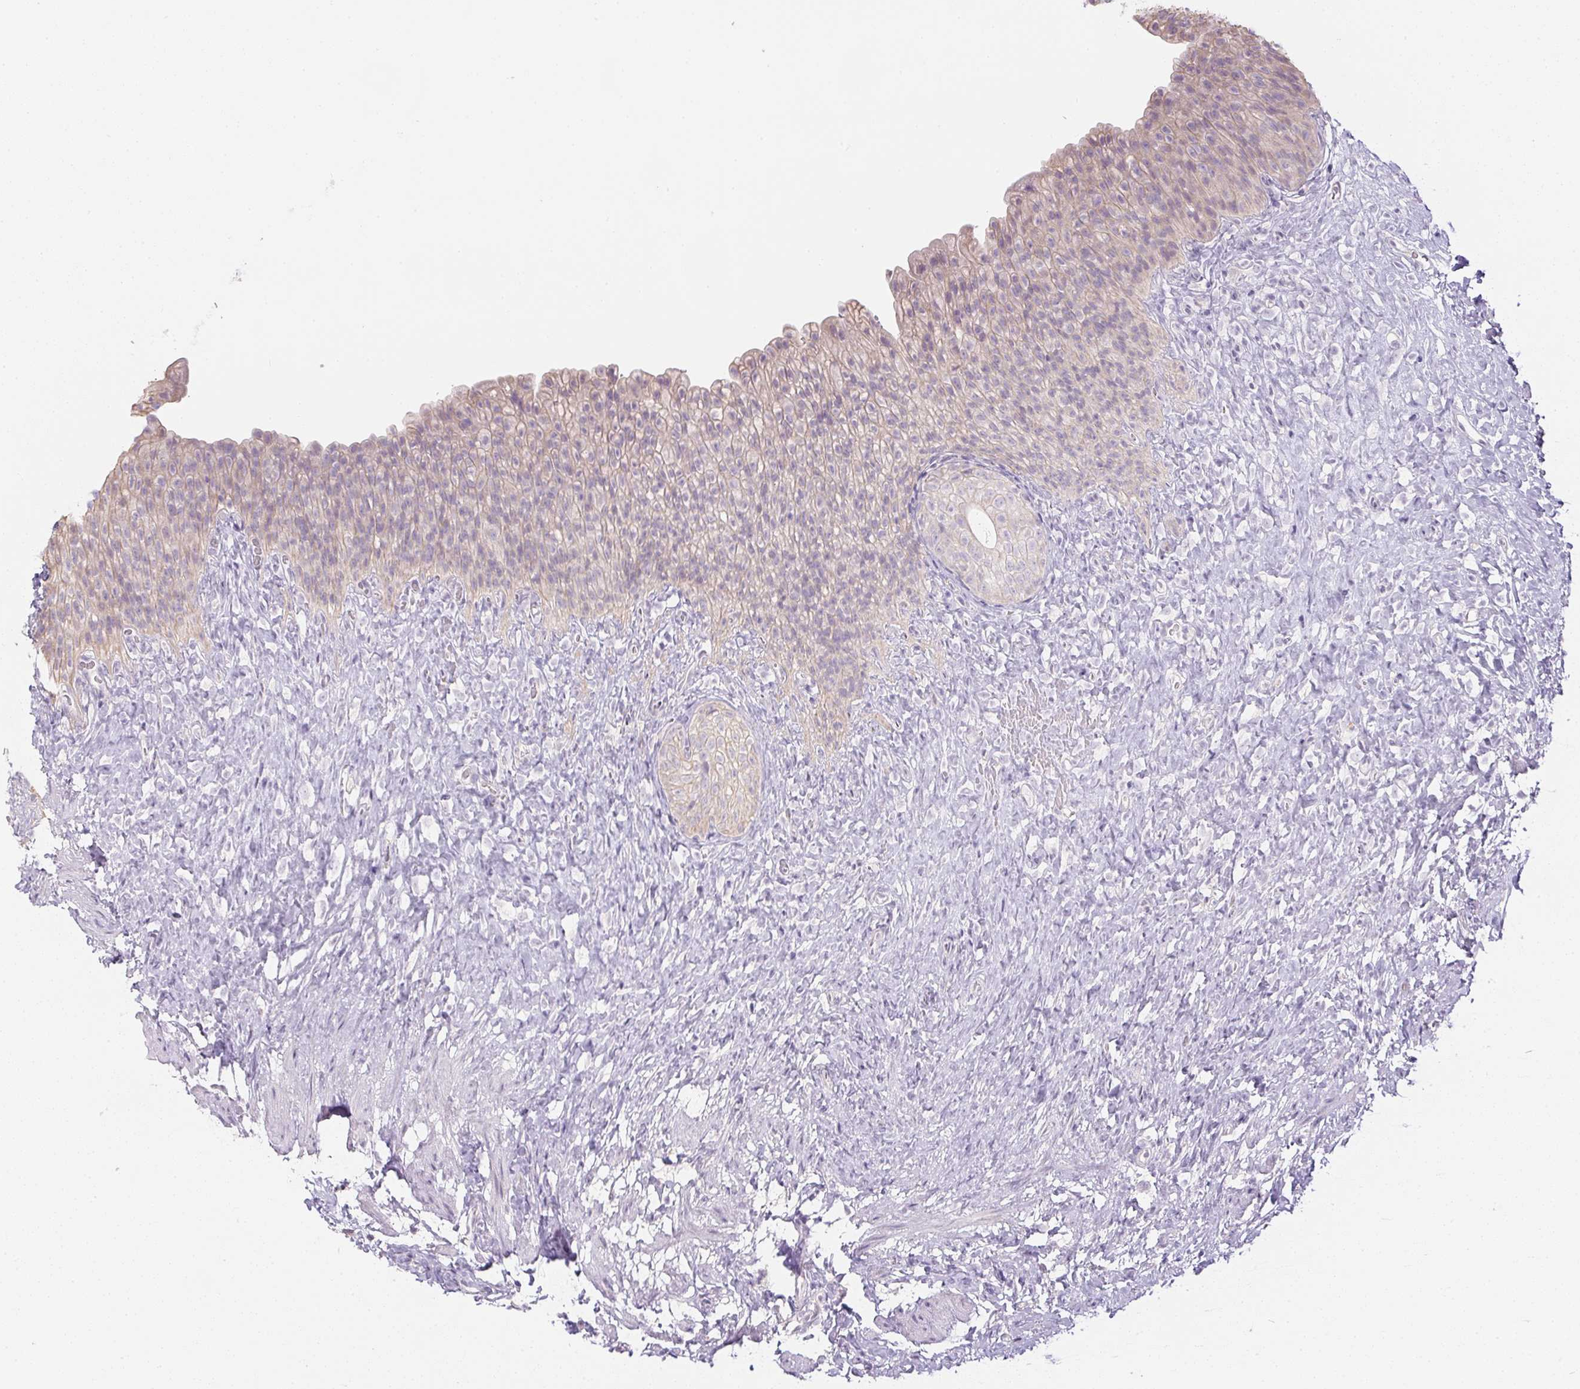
{"staining": {"intensity": "negative", "quantity": "none", "location": "none"}, "tissue": "urinary bladder", "cell_type": "Urothelial cells", "image_type": "normal", "snomed": [{"axis": "morphology", "description": "Normal tissue, NOS"}, {"axis": "topography", "description": "Urinary bladder"}, {"axis": "topography", "description": "Prostate"}], "caption": "Protein analysis of unremarkable urinary bladder exhibits no significant positivity in urothelial cells.", "gene": "CTCFL", "patient": {"sex": "male", "age": 76}}